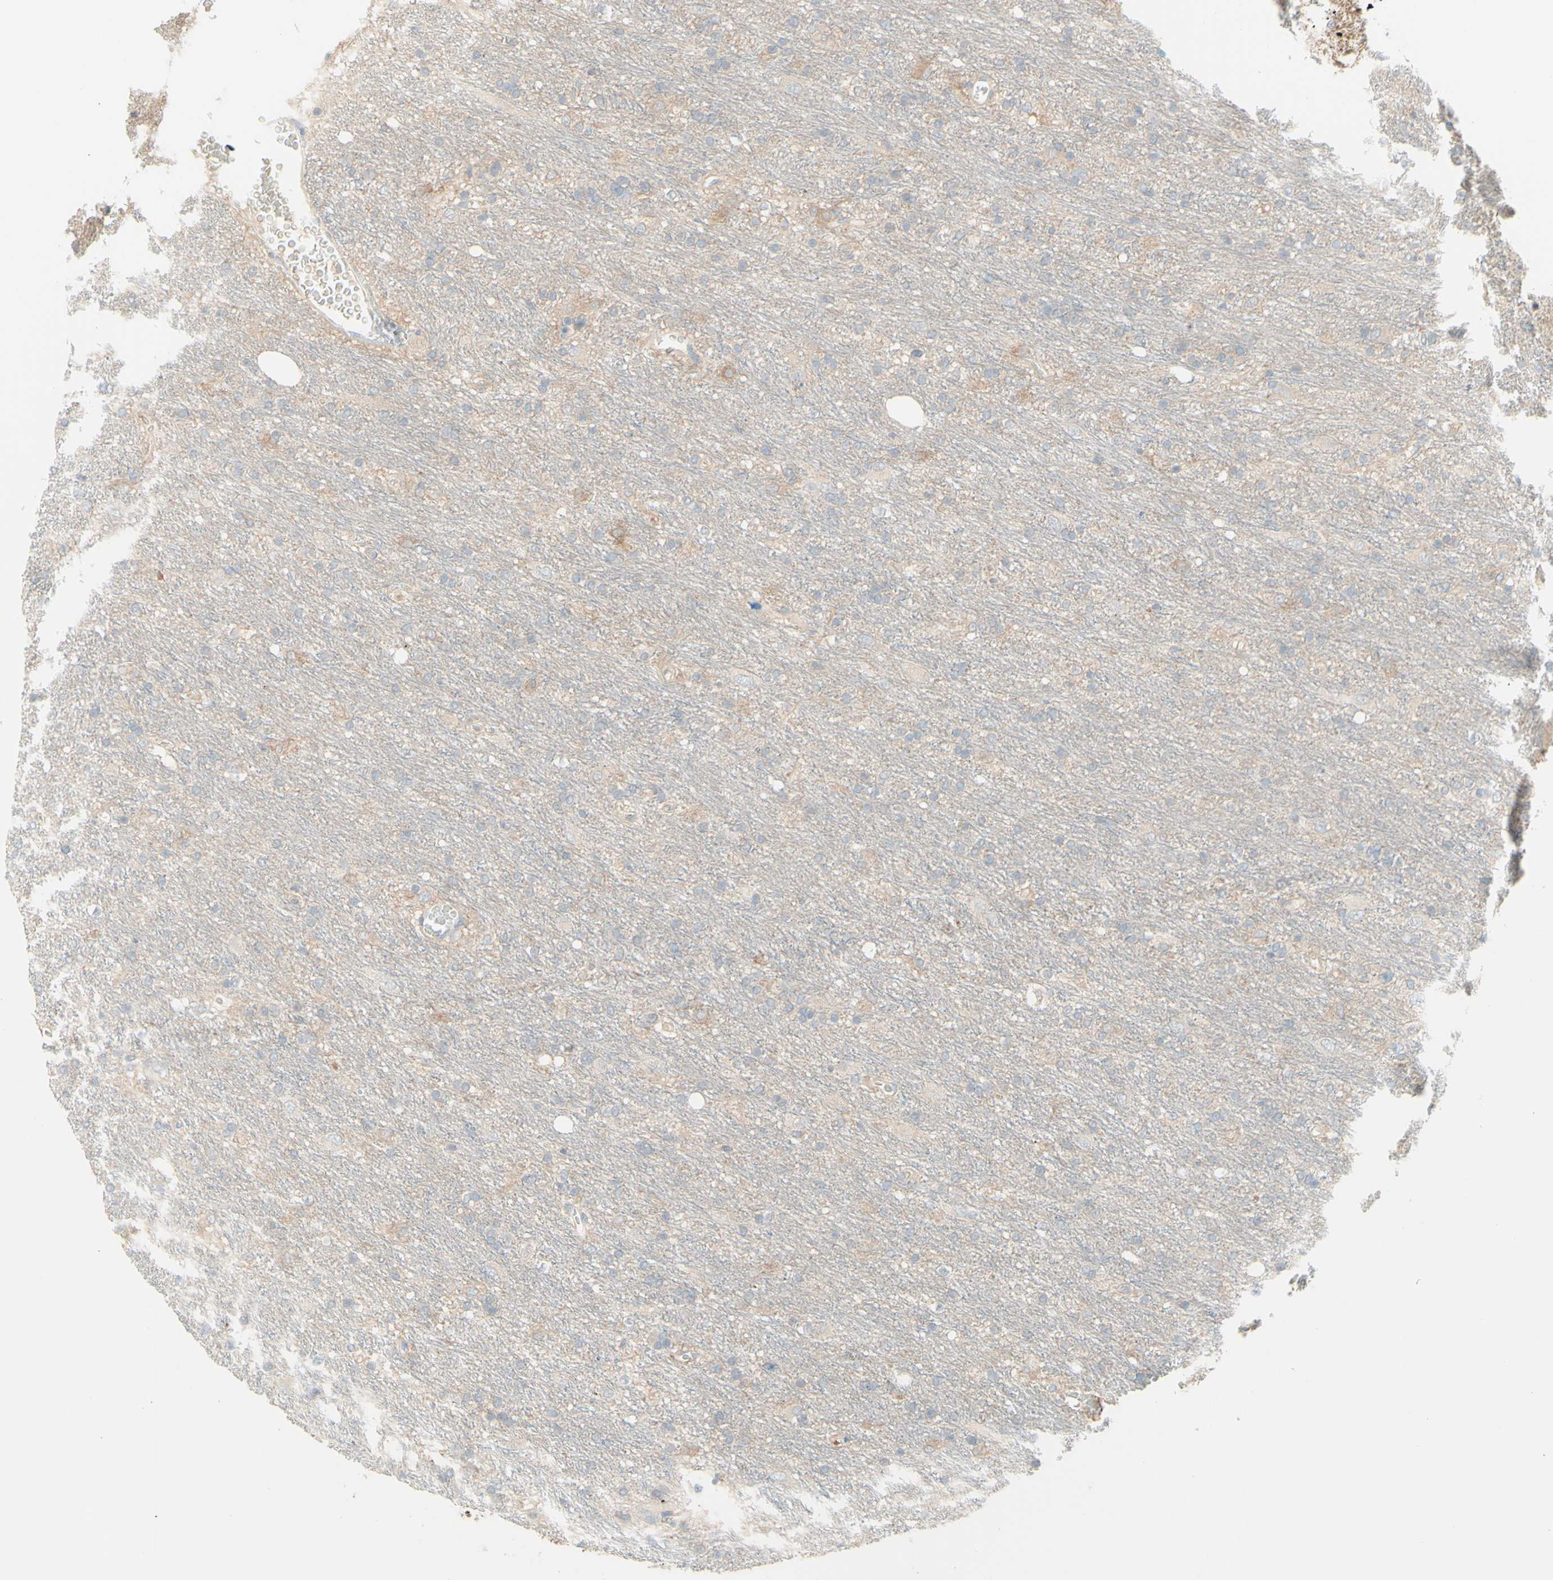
{"staining": {"intensity": "weak", "quantity": "25%-75%", "location": "cytoplasmic/membranous"}, "tissue": "glioma", "cell_type": "Tumor cells", "image_type": "cancer", "snomed": [{"axis": "morphology", "description": "Glioma, malignant, Low grade"}, {"axis": "topography", "description": "Brain"}], "caption": "A high-resolution histopathology image shows IHC staining of malignant glioma (low-grade), which reveals weak cytoplasmic/membranous staining in approximately 25%-75% of tumor cells. Nuclei are stained in blue.", "gene": "MTM1", "patient": {"sex": "male", "age": 77}}